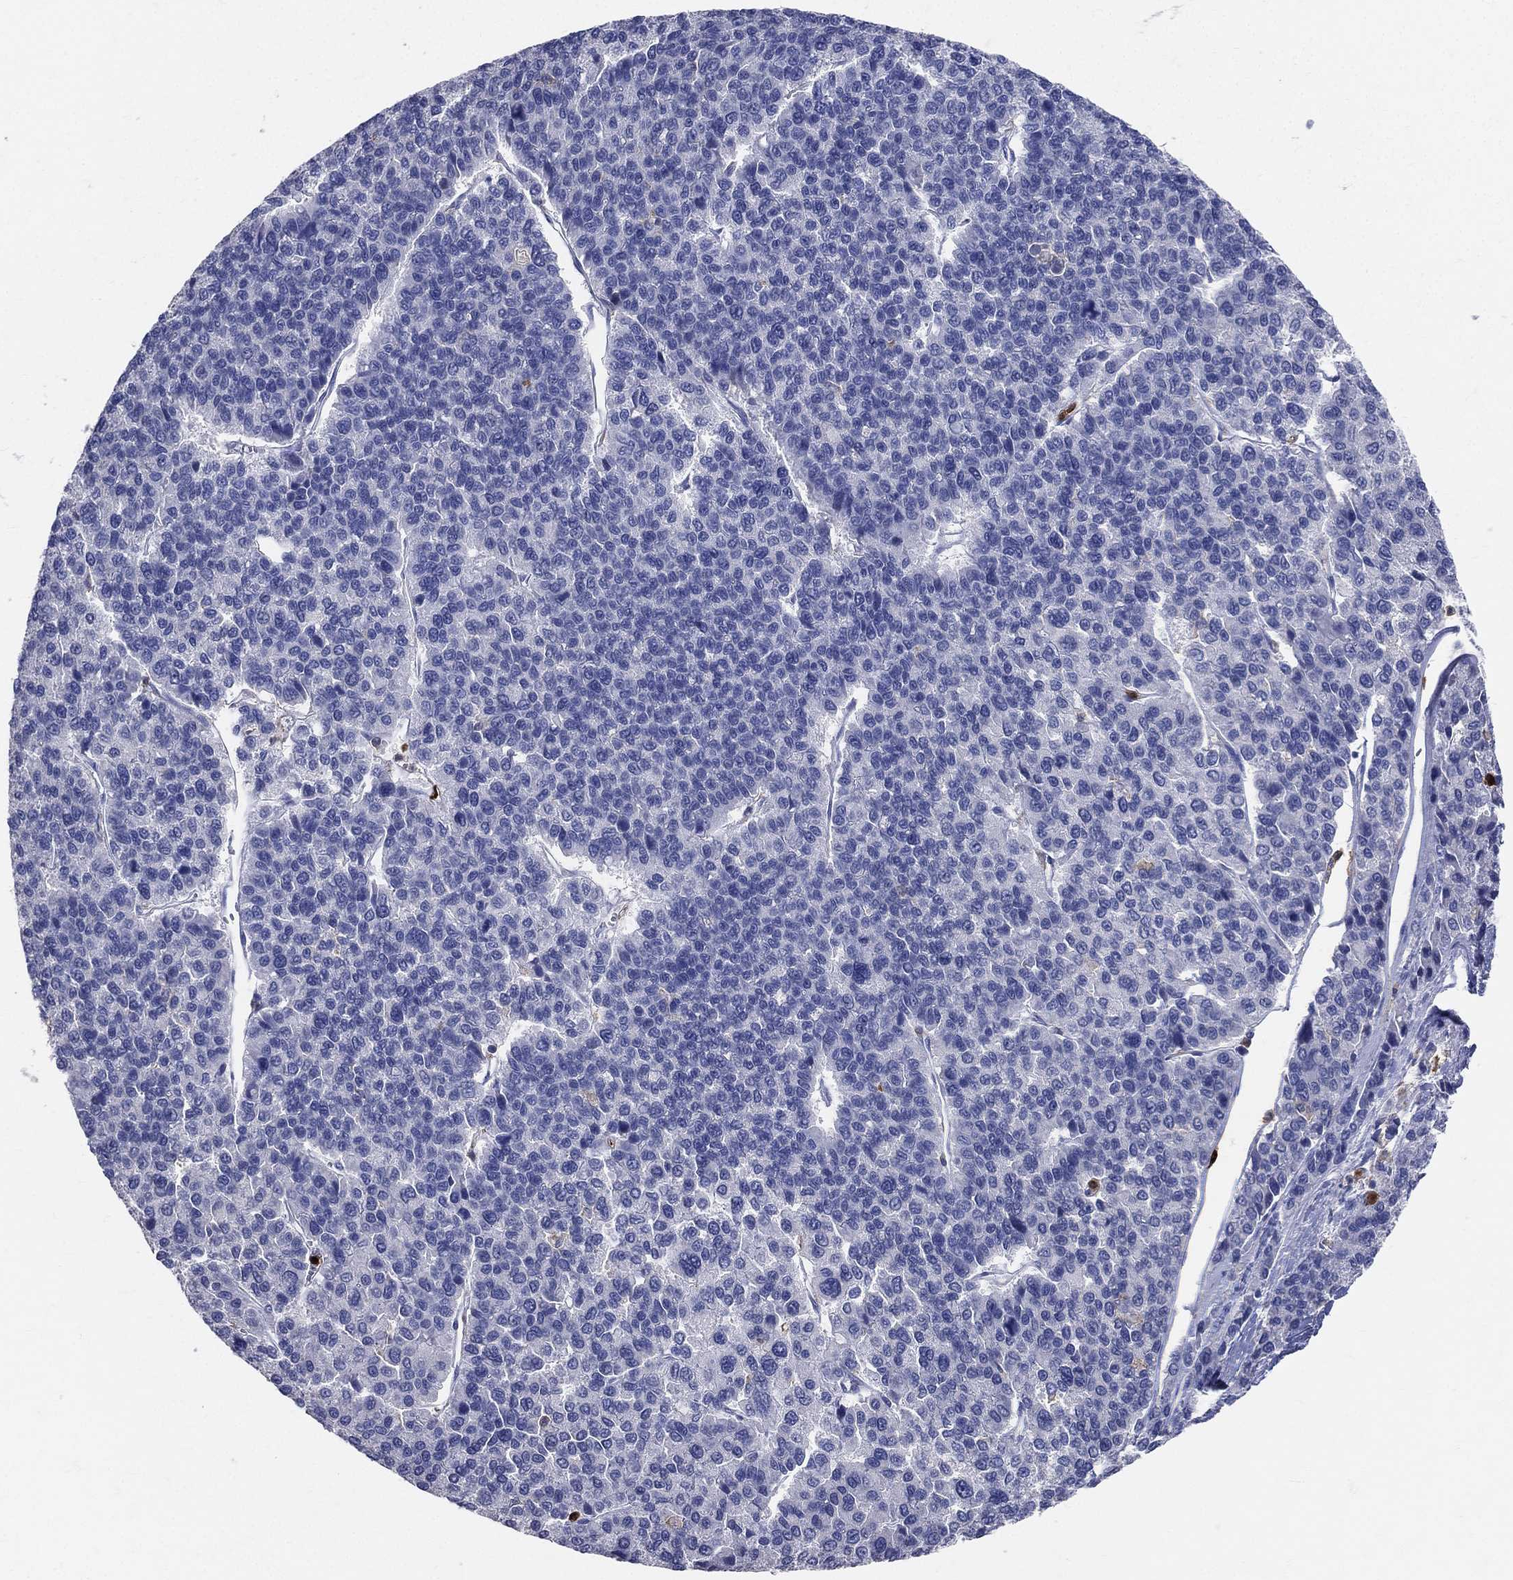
{"staining": {"intensity": "negative", "quantity": "none", "location": "none"}, "tissue": "liver cancer", "cell_type": "Tumor cells", "image_type": "cancer", "snomed": [{"axis": "morphology", "description": "Carcinoma, Hepatocellular, NOS"}, {"axis": "topography", "description": "Liver"}], "caption": "High power microscopy micrograph of an immunohistochemistry histopathology image of hepatocellular carcinoma (liver), revealing no significant staining in tumor cells. The staining is performed using DAB brown chromogen with nuclei counter-stained in using hematoxylin.", "gene": "CD33", "patient": {"sex": "female", "age": 41}}